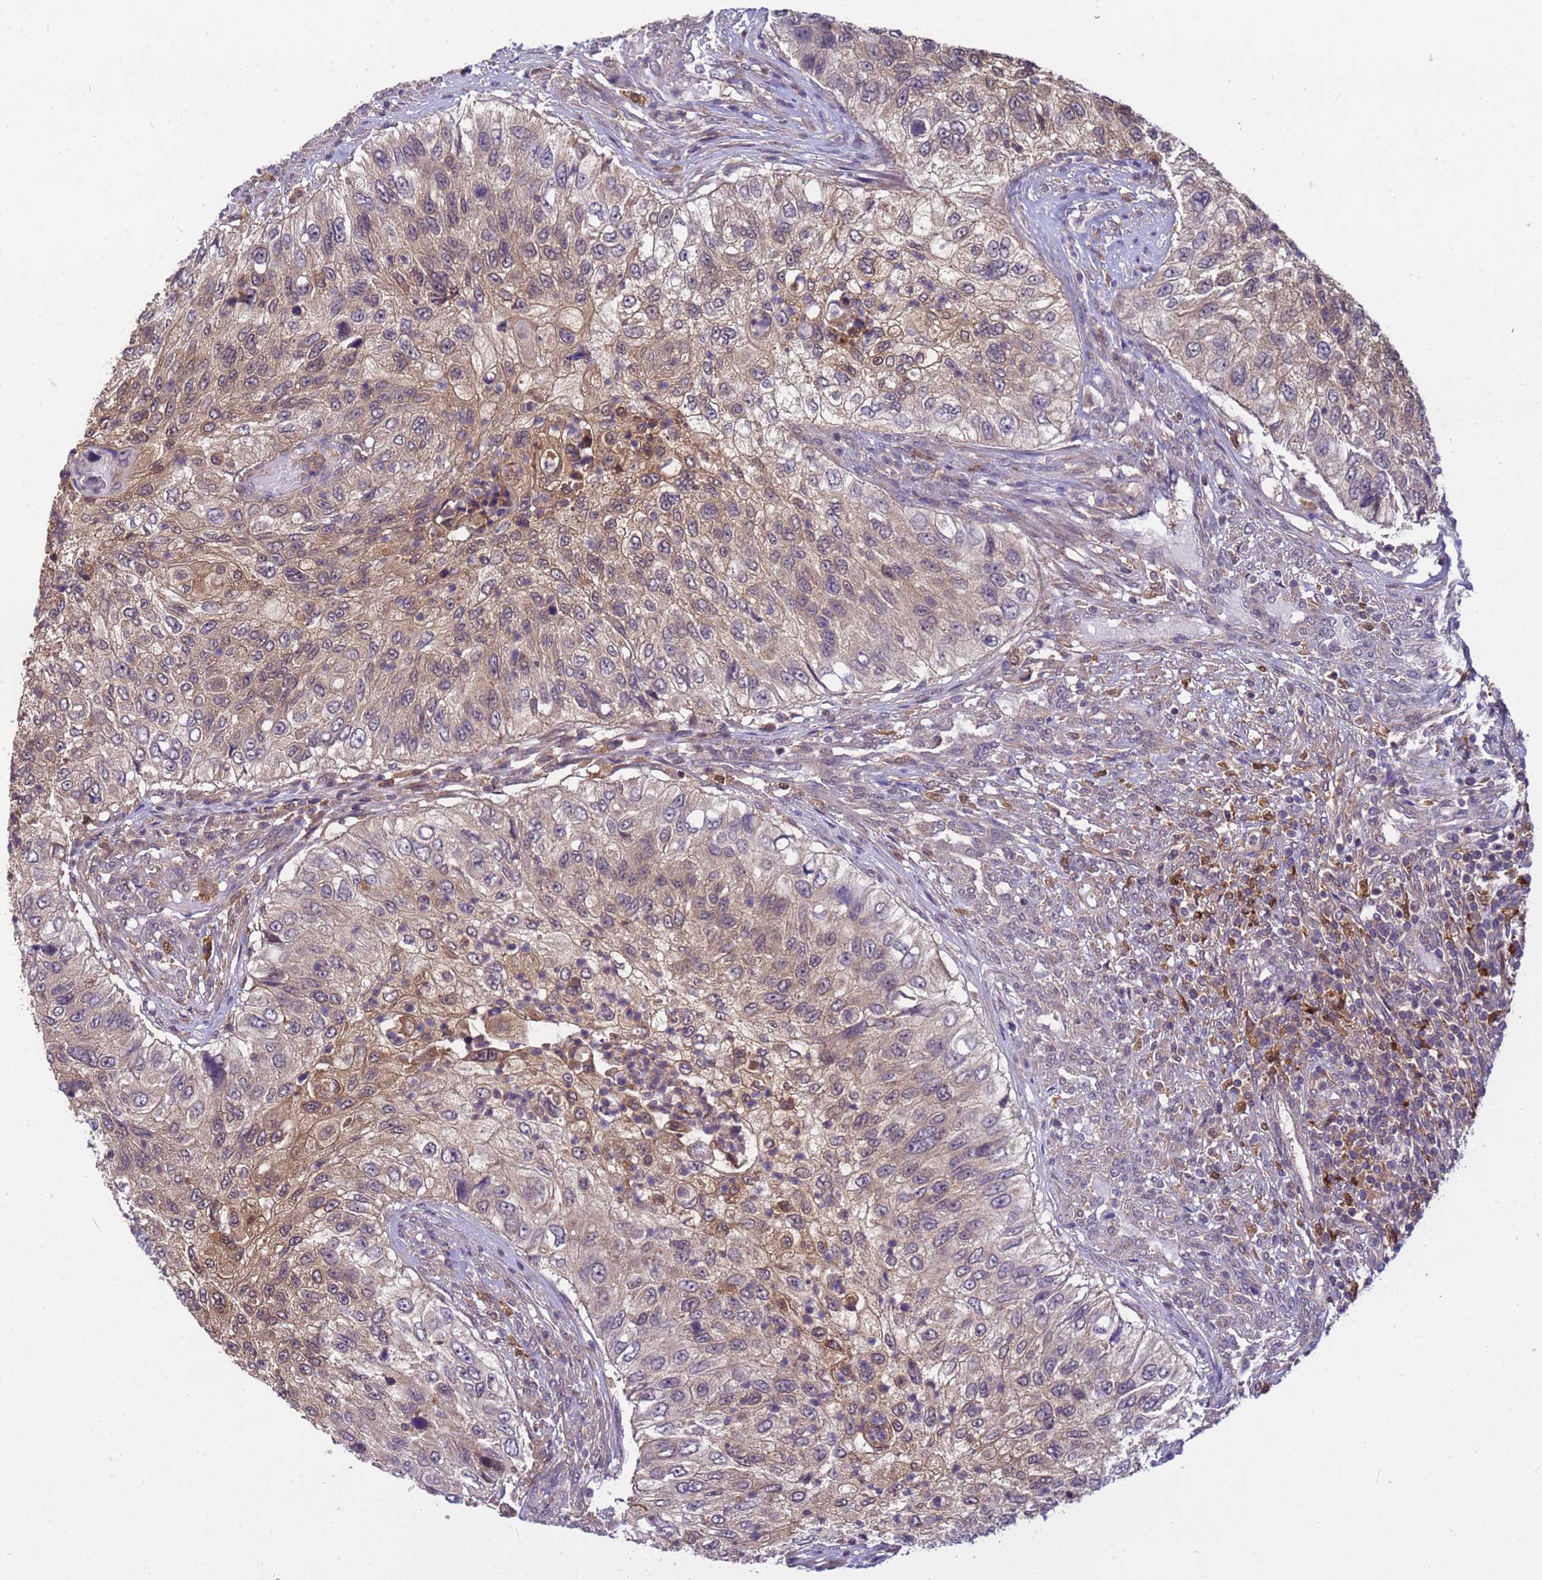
{"staining": {"intensity": "moderate", "quantity": "25%-75%", "location": "cytoplasmic/membranous,nuclear"}, "tissue": "urothelial cancer", "cell_type": "Tumor cells", "image_type": "cancer", "snomed": [{"axis": "morphology", "description": "Urothelial carcinoma, High grade"}, {"axis": "topography", "description": "Urinary bladder"}], "caption": "This is an image of immunohistochemistry (IHC) staining of urothelial cancer, which shows moderate expression in the cytoplasmic/membranous and nuclear of tumor cells.", "gene": "NPEPPS", "patient": {"sex": "female", "age": 60}}